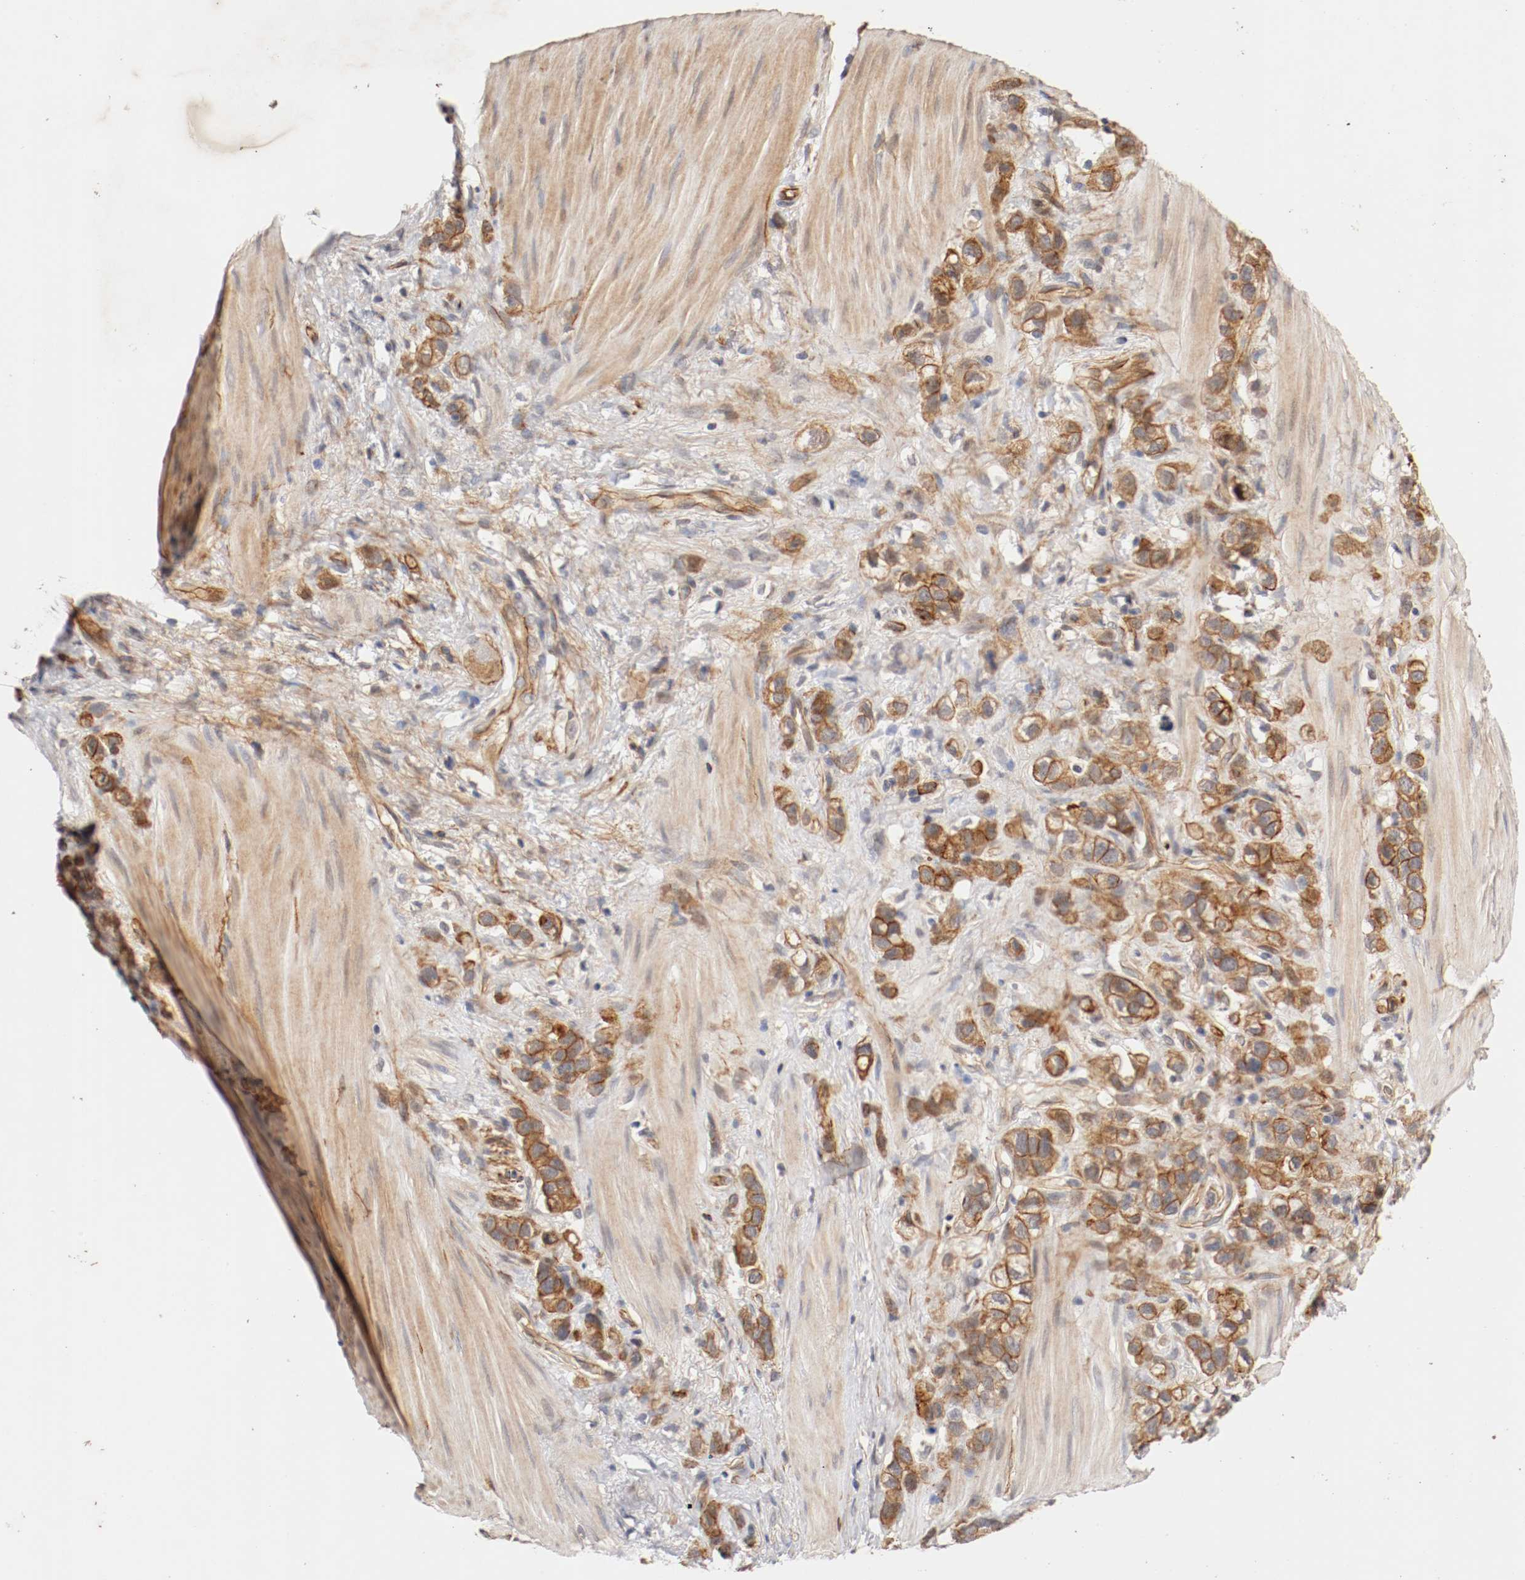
{"staining": {"intensity": "moderate", "quantity": "25%-75%", "location": "cytoplasmic/membranous"}, "tissue": "stomach cancer", "cell_type": "Tumor cells", "image_type": "cancer", "snomed": [{"axis": "morphology", "description": "Normal tissue, NOS"}, {"axis": "morphology", "description": "Adenocarcinoma, NOS"}, {"axis": "morphology", "description": "Adenocarcinoma, High grade"}, {"axis": "topography", "description": "Stomach, upper"}, {"axis": "topography", "description": "Stomach"}], "caption": "Immunohistochemistry (IHC) histopathology image of human stomach cancer stained for a protein (brown), which demonstrates medium levels of moderate cytoplasmic/membranous positivity in approximately 25%-75% of tumor cells.", "gene": "TYK2", "patient": {"sex": "female", "age": 65}}